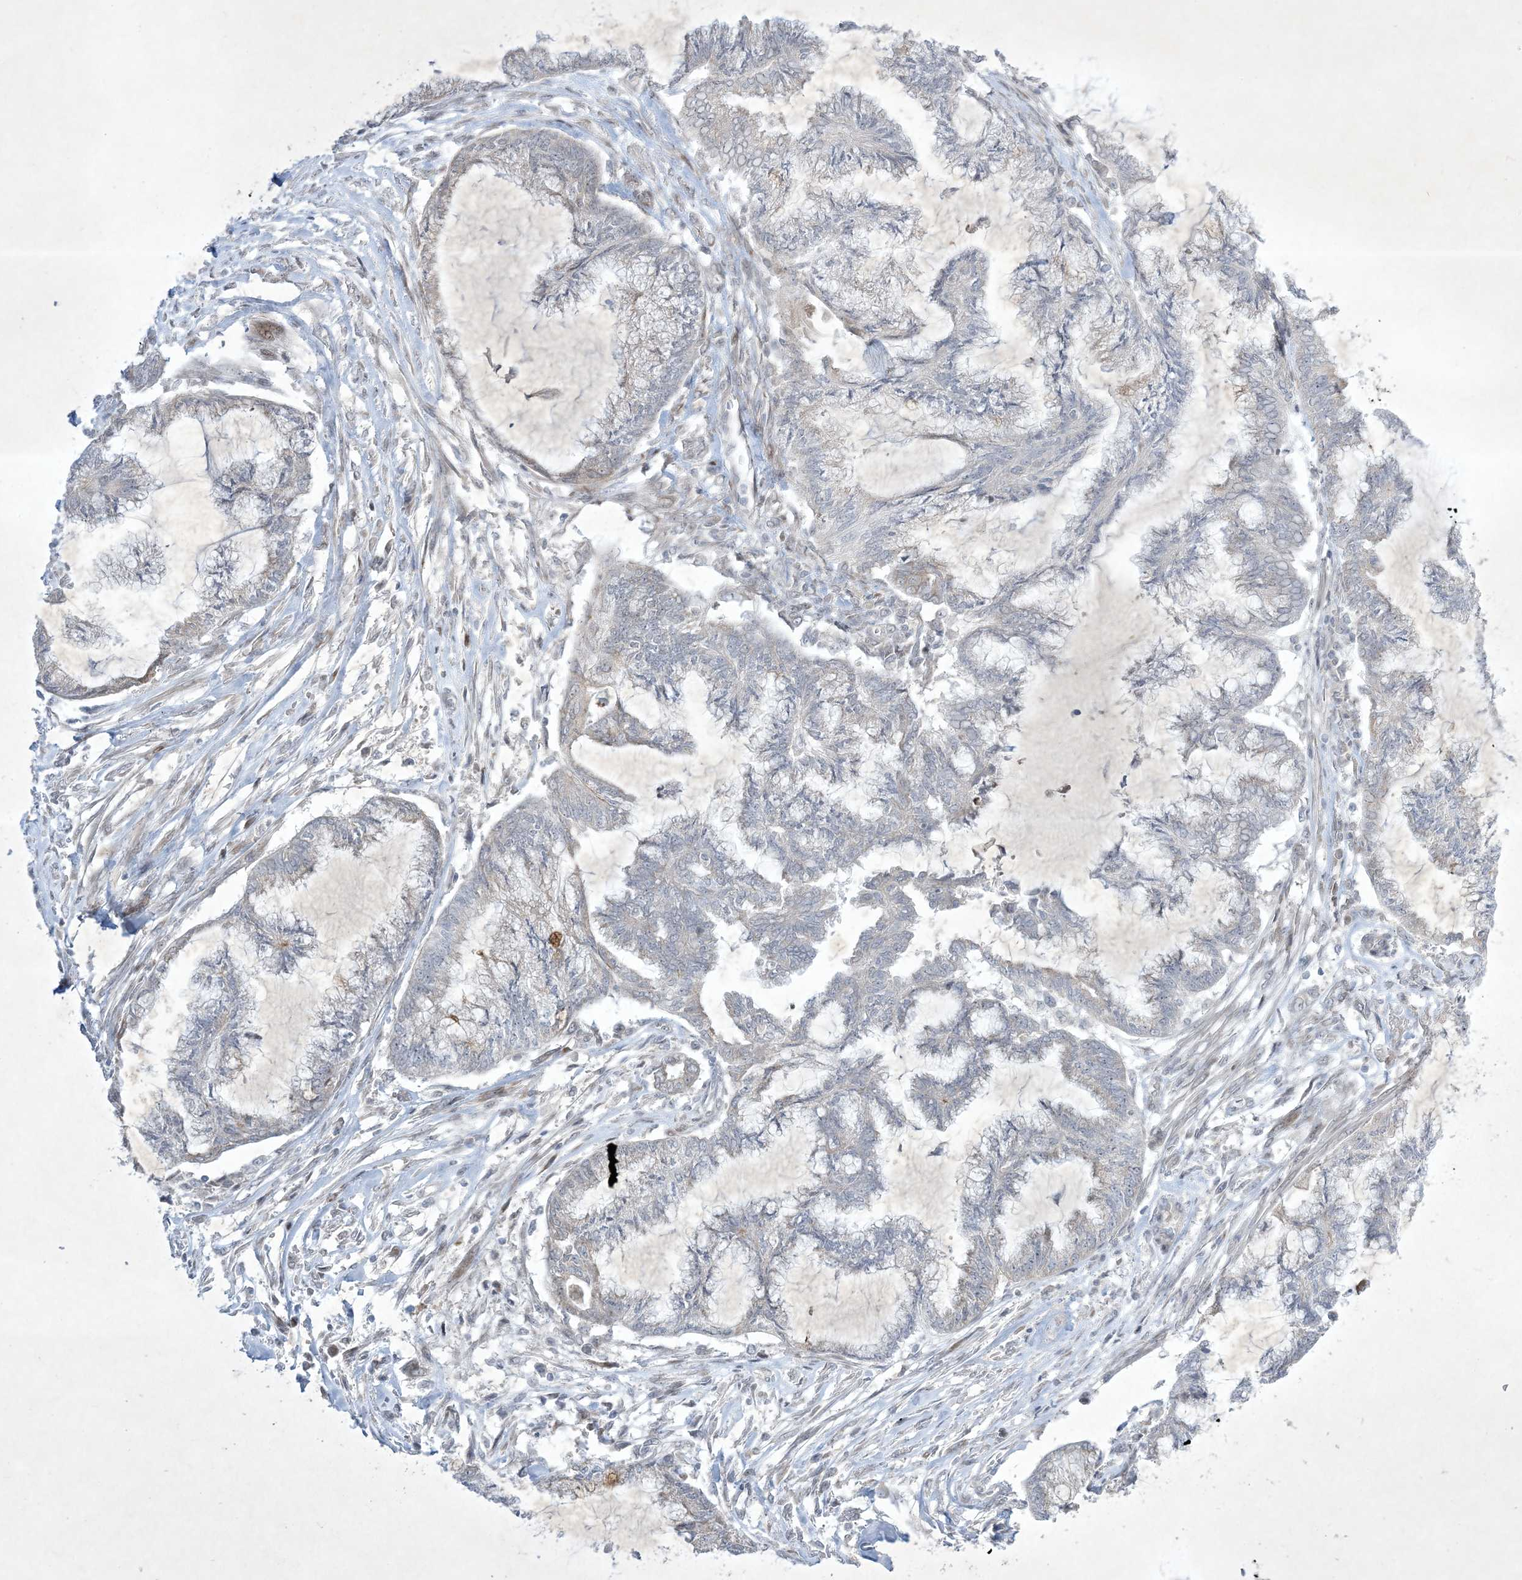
{"staining": {"intensity": "negative", "quantity": "none", "location": "none"}, "tissue": "endometrial cancer", "cell_type": "Tumor cells", "image_type": "cancer", "snomed": [{"axis": "morphology", "description": "Adenocarcinoma, NOS"}, {"axis": "topography", "description": "Endometrium"}], "caption": "A high-resolution image shows IHC staining of endometrial adenocarcinoma, which reveals no significant expression in tumor cells.", "gene": "SOGA3", "patient": {"sex": "female", "age": 86}}